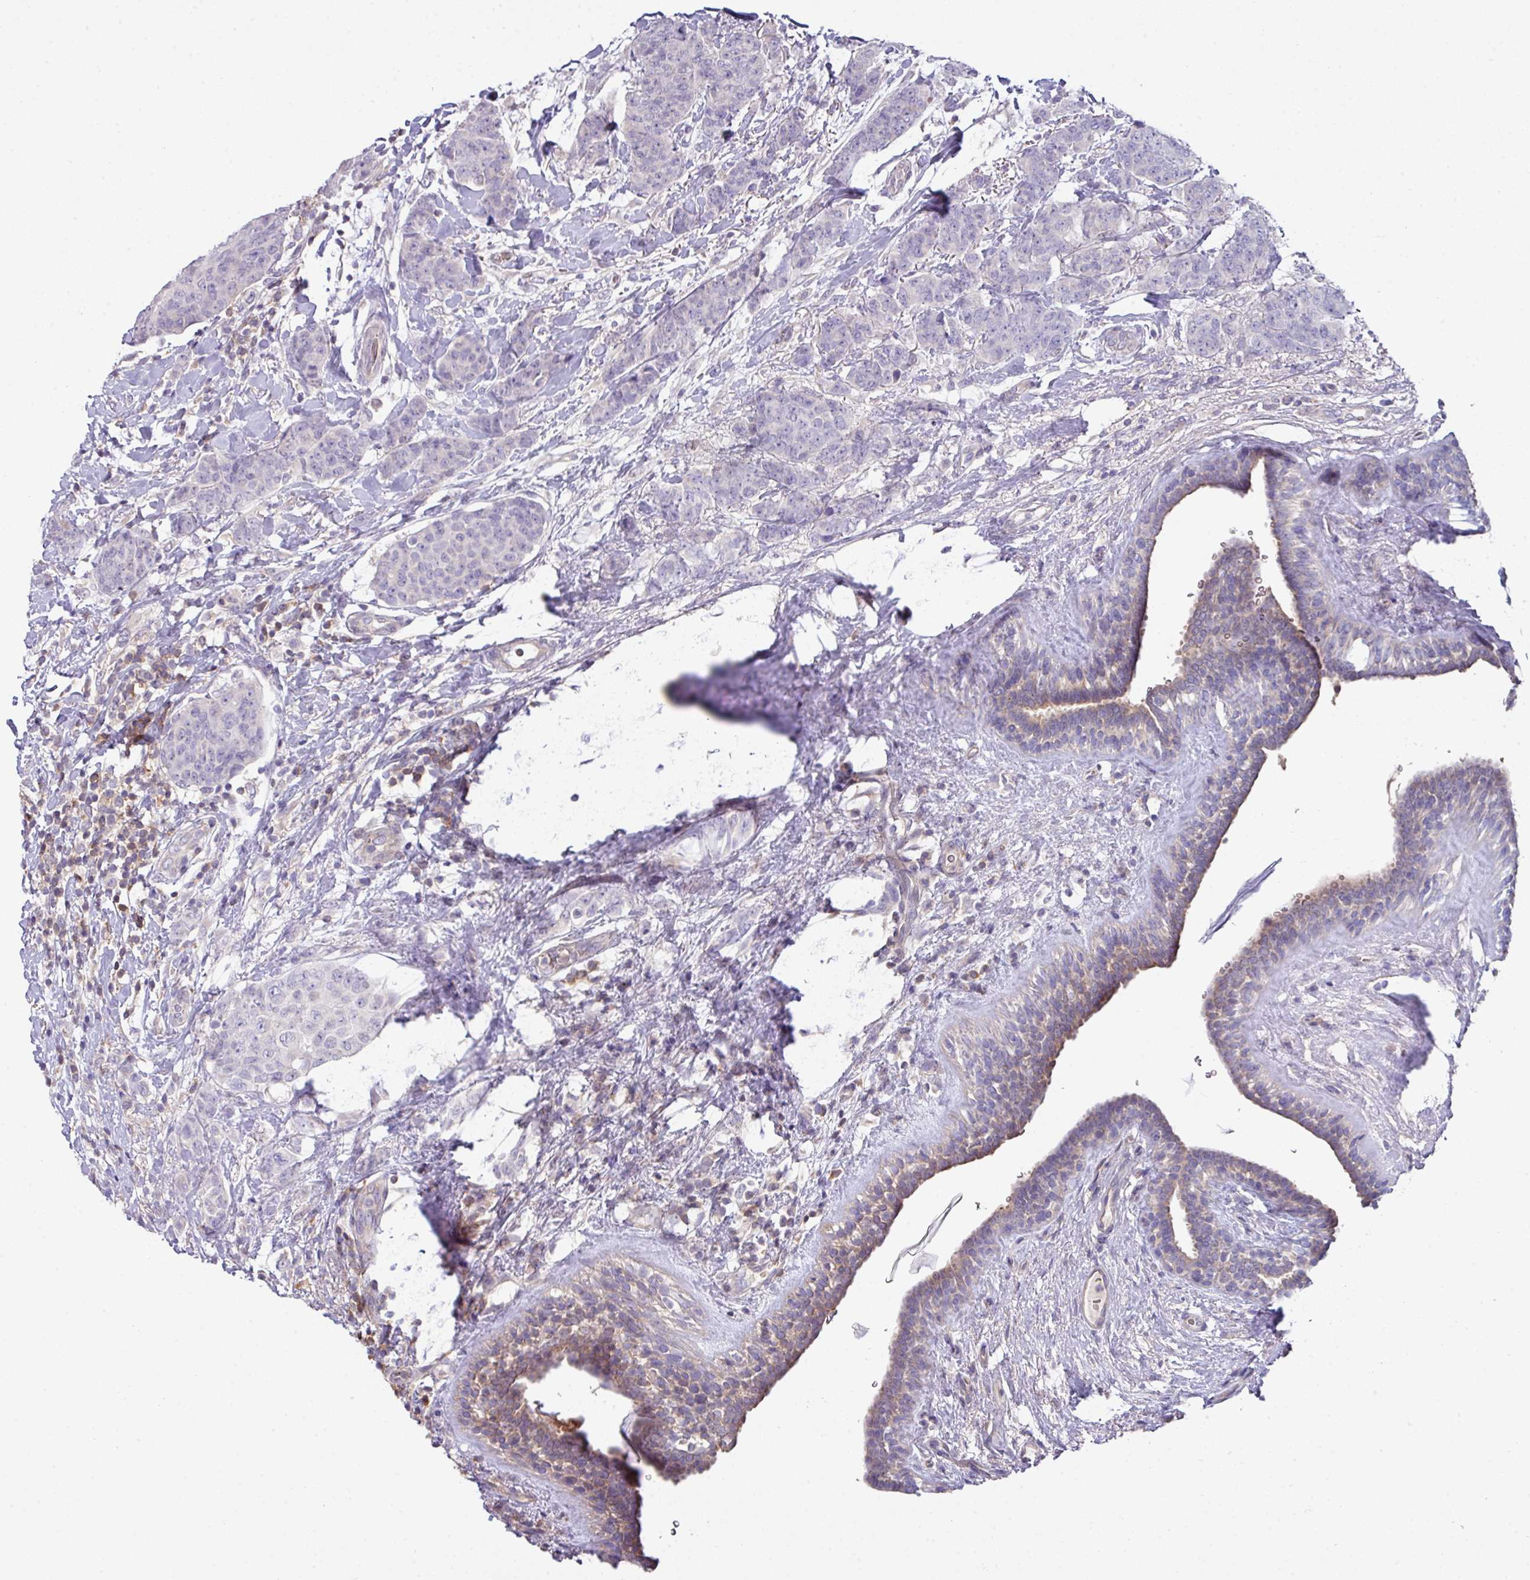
{"staining": {"intensity": "negative", "quantity": "none", "location": "none"}, "tissue": "breast cancer", "cell_type": "Tumor cells", "image_type": "cancer", "snomed": [{"axis": "morphology", "description": "Duct carcinoma"}, {"axis": "topography", "description": "Breast"}], "caption": "A high-resolution photomicrograph shows immunohistochemistry staining of infiltrating ductal carcinoma (breast), which demonstrates no significant positivity in tumor cells.", "gene": "SLAMF6", "patient": {"sex": "female", "age": 40}}